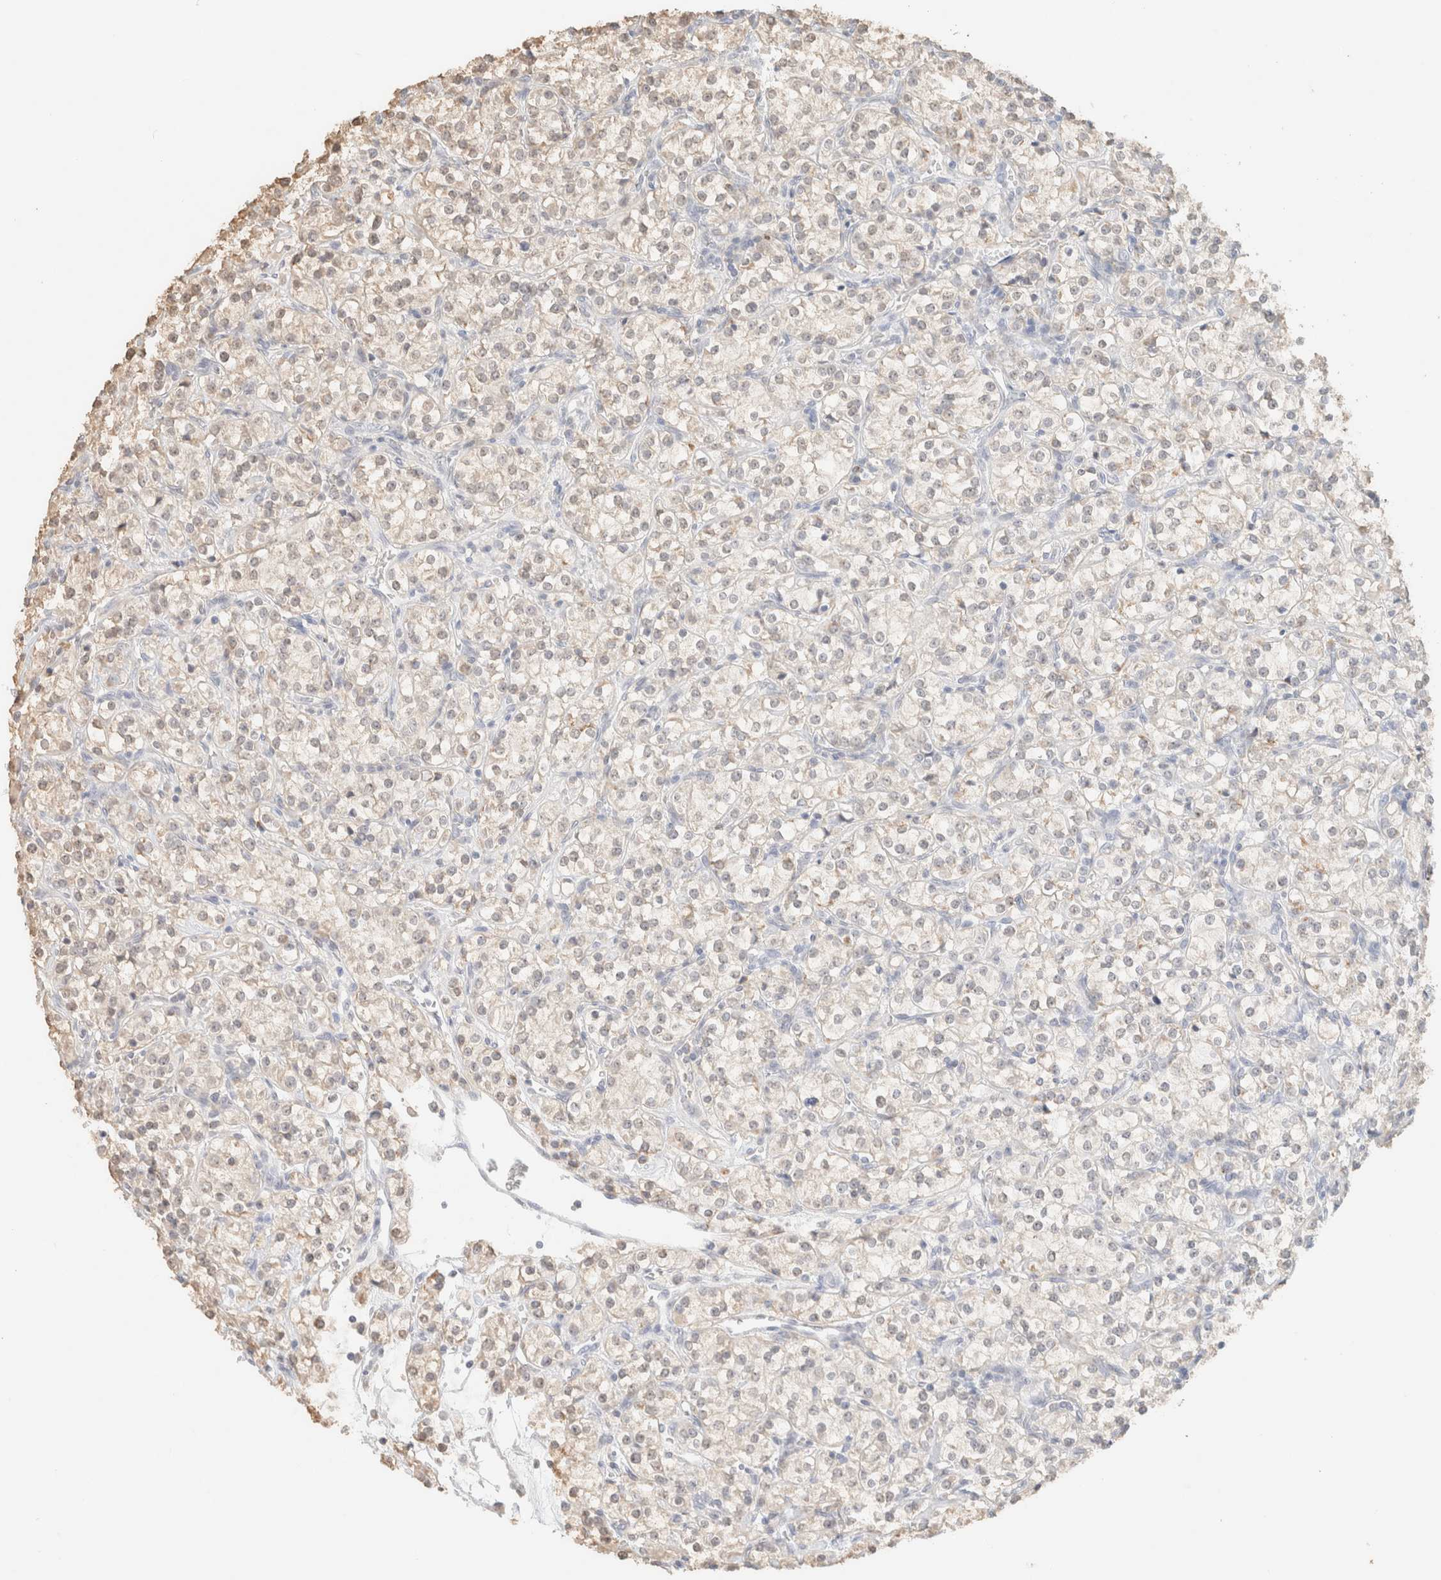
{"staining": {"intensity": "weak", "quantity": "<25%", "location": "nuclear"}, "tissue": "renal cancer", "cell_type": "Tumor cells", "image_type": "cancer", "snomed": [{"axis": "morphology", "description": "Adenocarcinoma, NOS"}, {"axis": "topography", "description": "Kidney"}], "caption": "A high-resolution image shows immunohistochemistry (IHC) staining of renal cancer, which demonstrates no significant positivity in tumor cells.", "gene": "CPA1", "patient": {"sex": "male", "age": 77}}